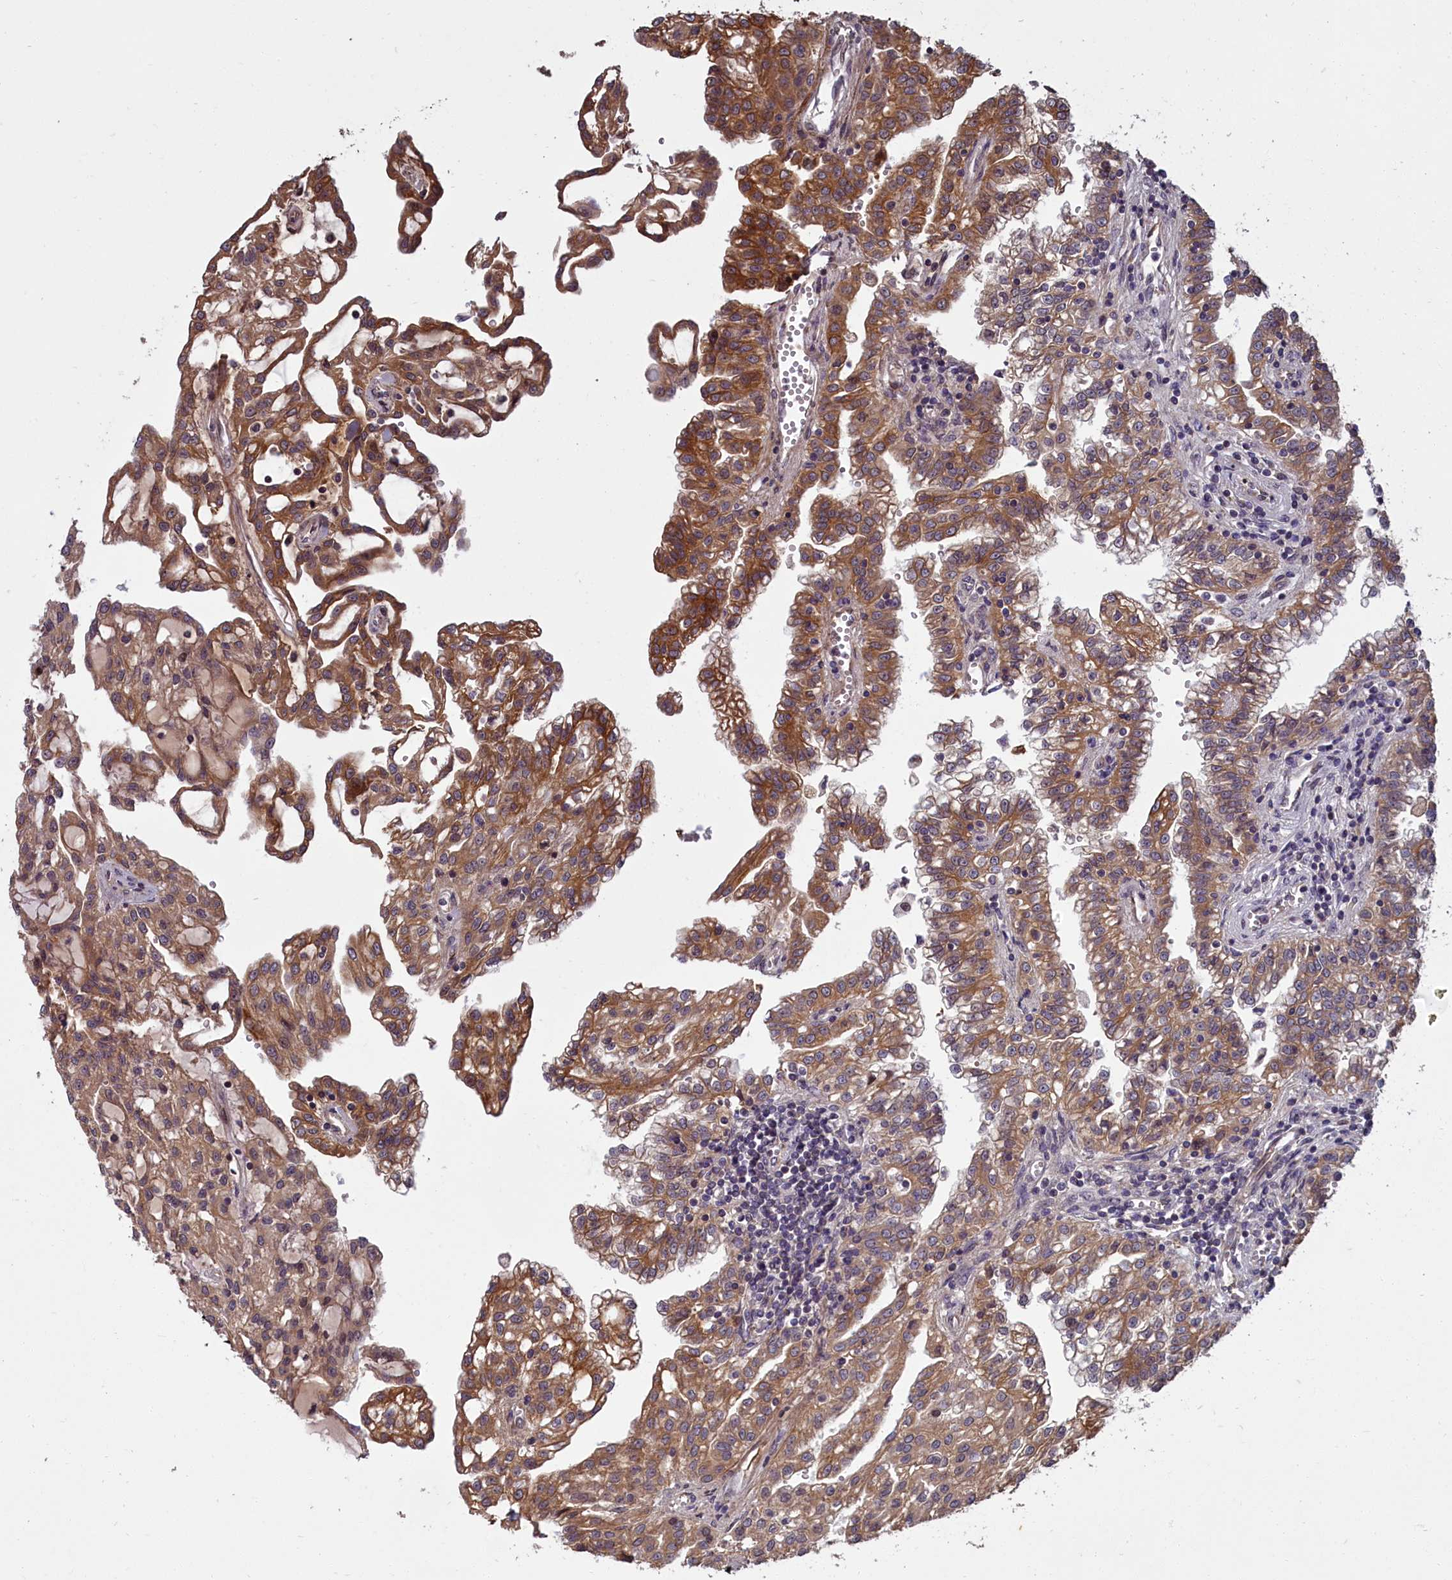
{"staining": {"intensity": "moderate", "quantity": ">75%", "location": "cytoplasmic/membranous"}, "tissue": "renal cancer", "cell_type": "Tumor cells", "image_type": "cancer", "snomed": [{"axis": "morphology", "description": "Adenocarcinoma, NOS"}, {"axis": "topography", "description": "Kidney"}], "caption": "Renal cancer tissue displays moderate cytoplasmic/membranous positivity in about >75% of tumor cells", "gene": "DENND1B", "patient": {"sex": "male", "age": 63}}